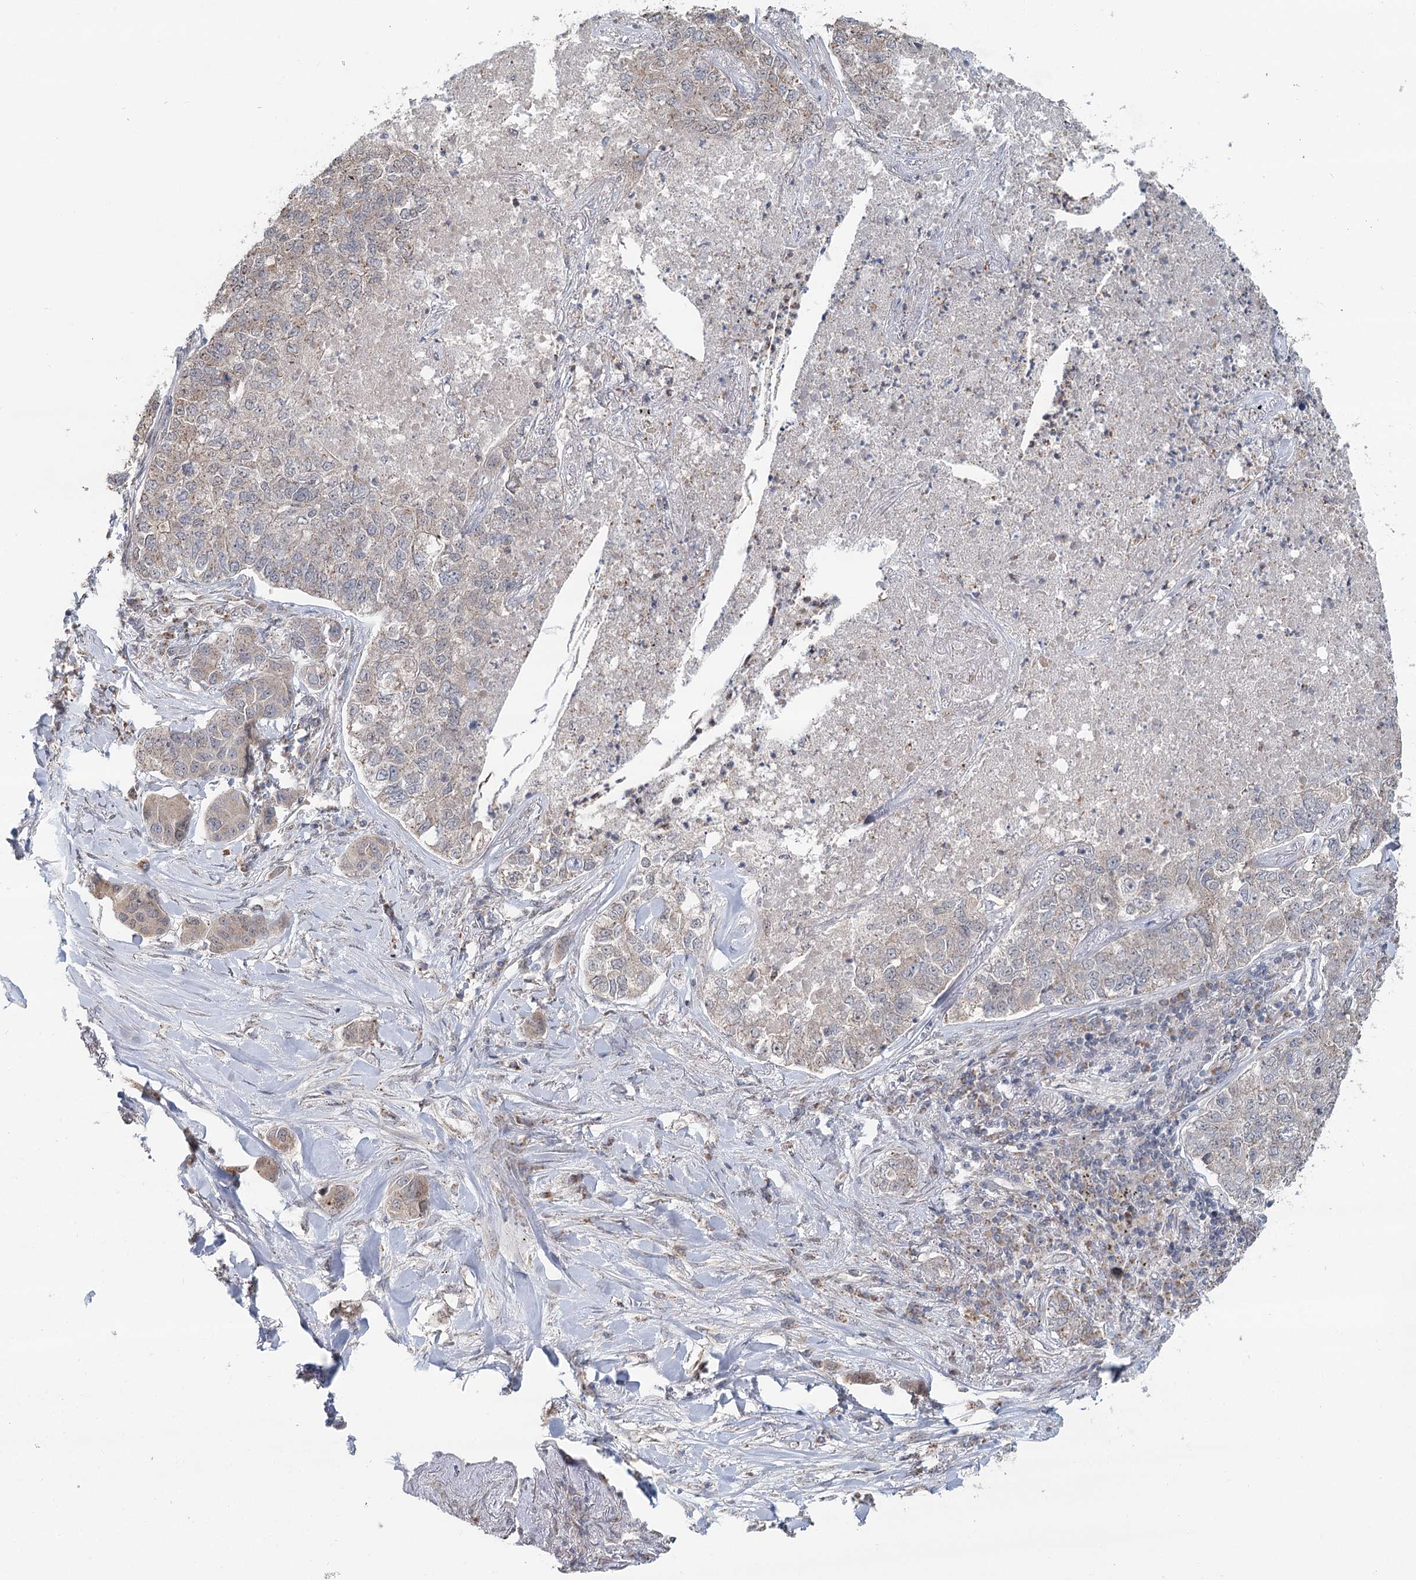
{"staining": {"intensity": "weak", "quantity": "<25%", "location": "cytoplasmic/membranous"}, "tissue": "lung cancer", "cell_type": "Tumor cells", "image_type": "cancer", "snomed": [{"axis": "morphology", "description": "Adenocarcinoma, NOS"}, {"axis": "topography", "description": "Lung"}], "caption": "An immunohistochemistry histopathology image of lung cancer (adenocarcinoma) is shown. There is no staining in tumor cells of lung cancer (adenocarcinoma). (DAB immunohistochemistry (IHC), high magnification).", "gene": "GPALPP1", "patient": {"sex": "male", "age": 49}}